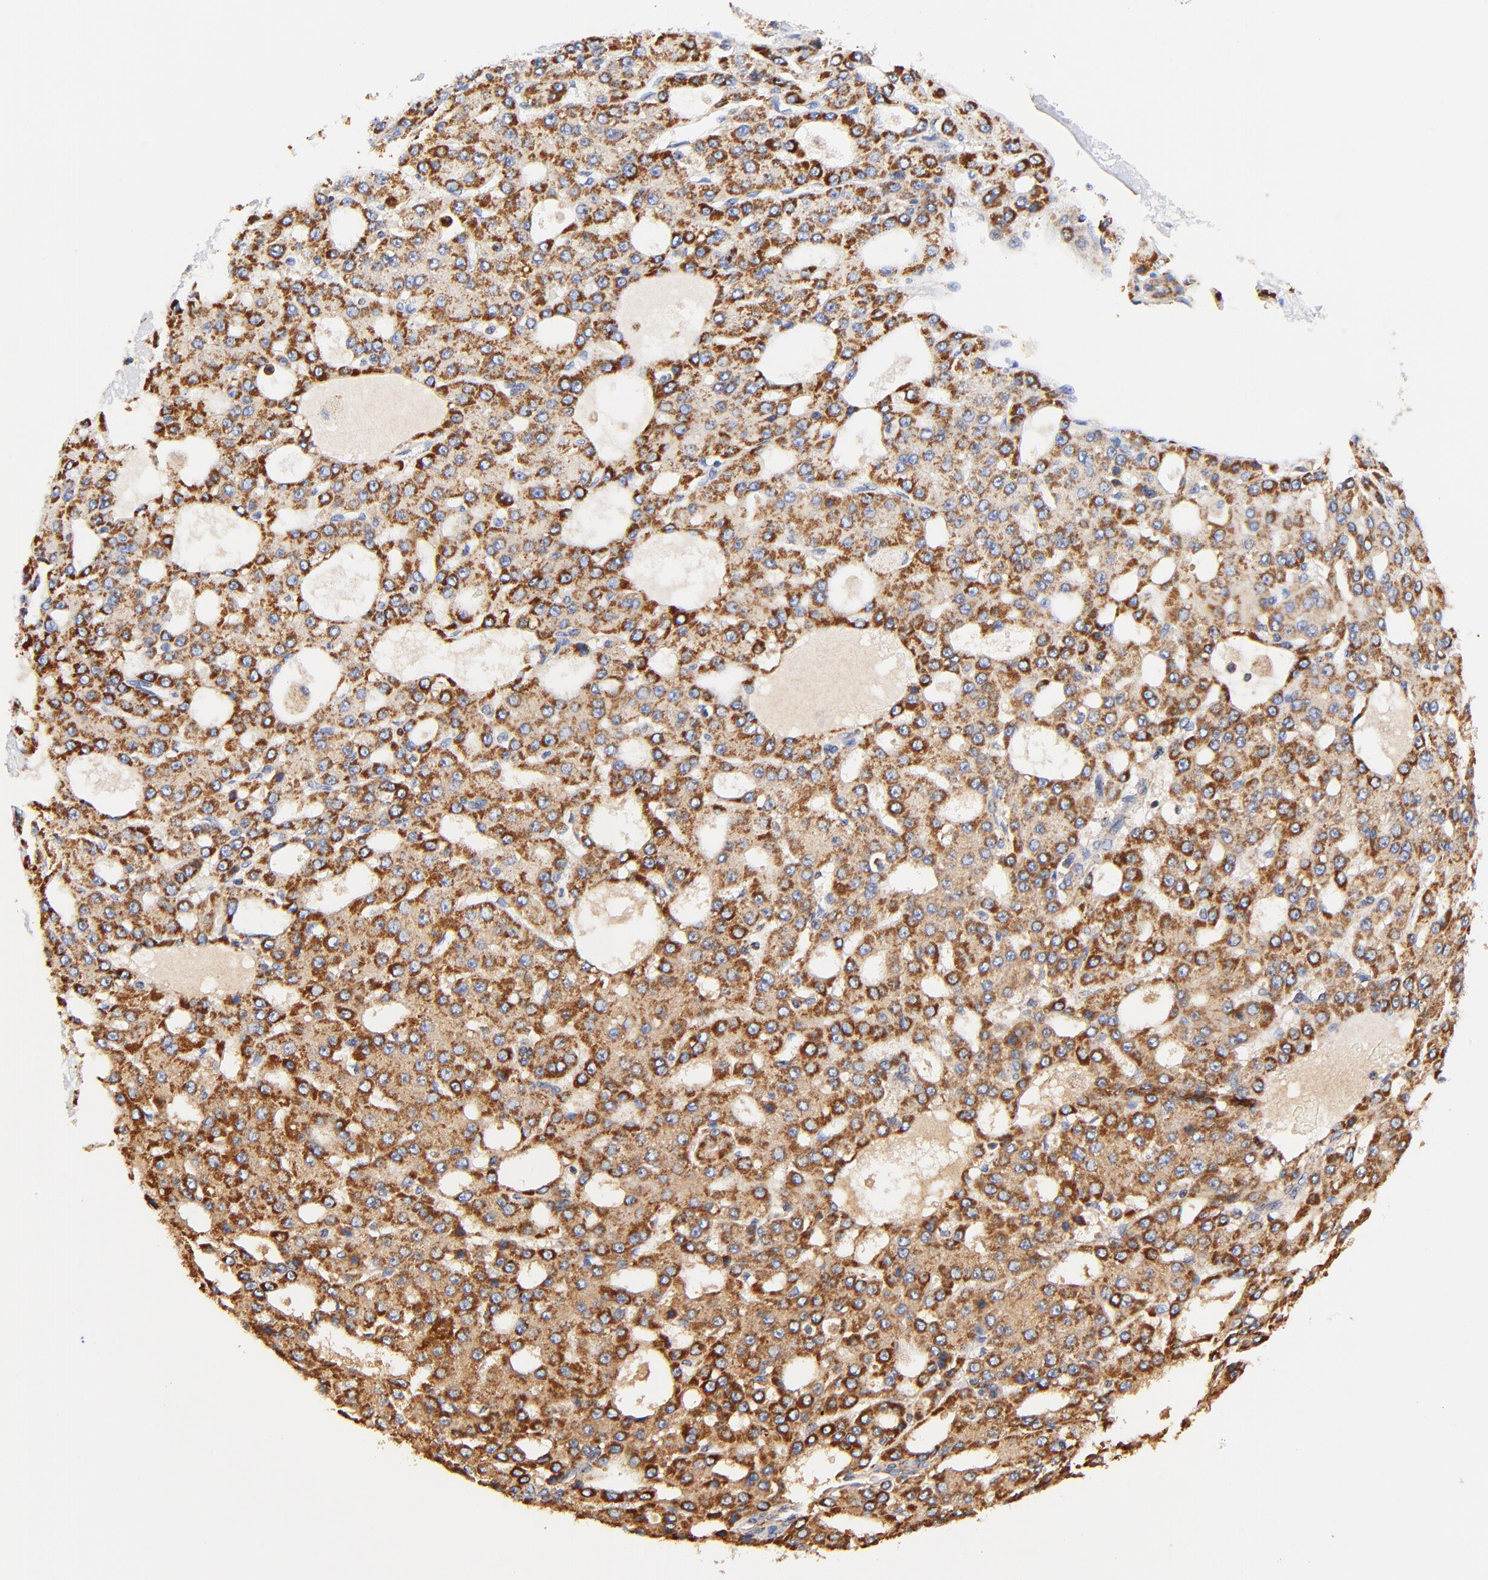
{"staining": {"intensity": "strong", "quantity": ">75%", "location": "cytoplasmic/membranous"}, "tissue": "liver cancer", "cell_type": "Tumor cells", "image_type": "cancer", "snomed": [{"axis": "morphology", "description": "Carcinoma, Hepatocellular, NOS"}, {"axis": "topography", "description": "Liver"}], "caption": "A brown stain shows strong cytoplasmic/membranous expression of a protein in human liver cancer tumor cells.", "gene": "ATP5F1D", "patient": {"sex": "male", "age": 47}}